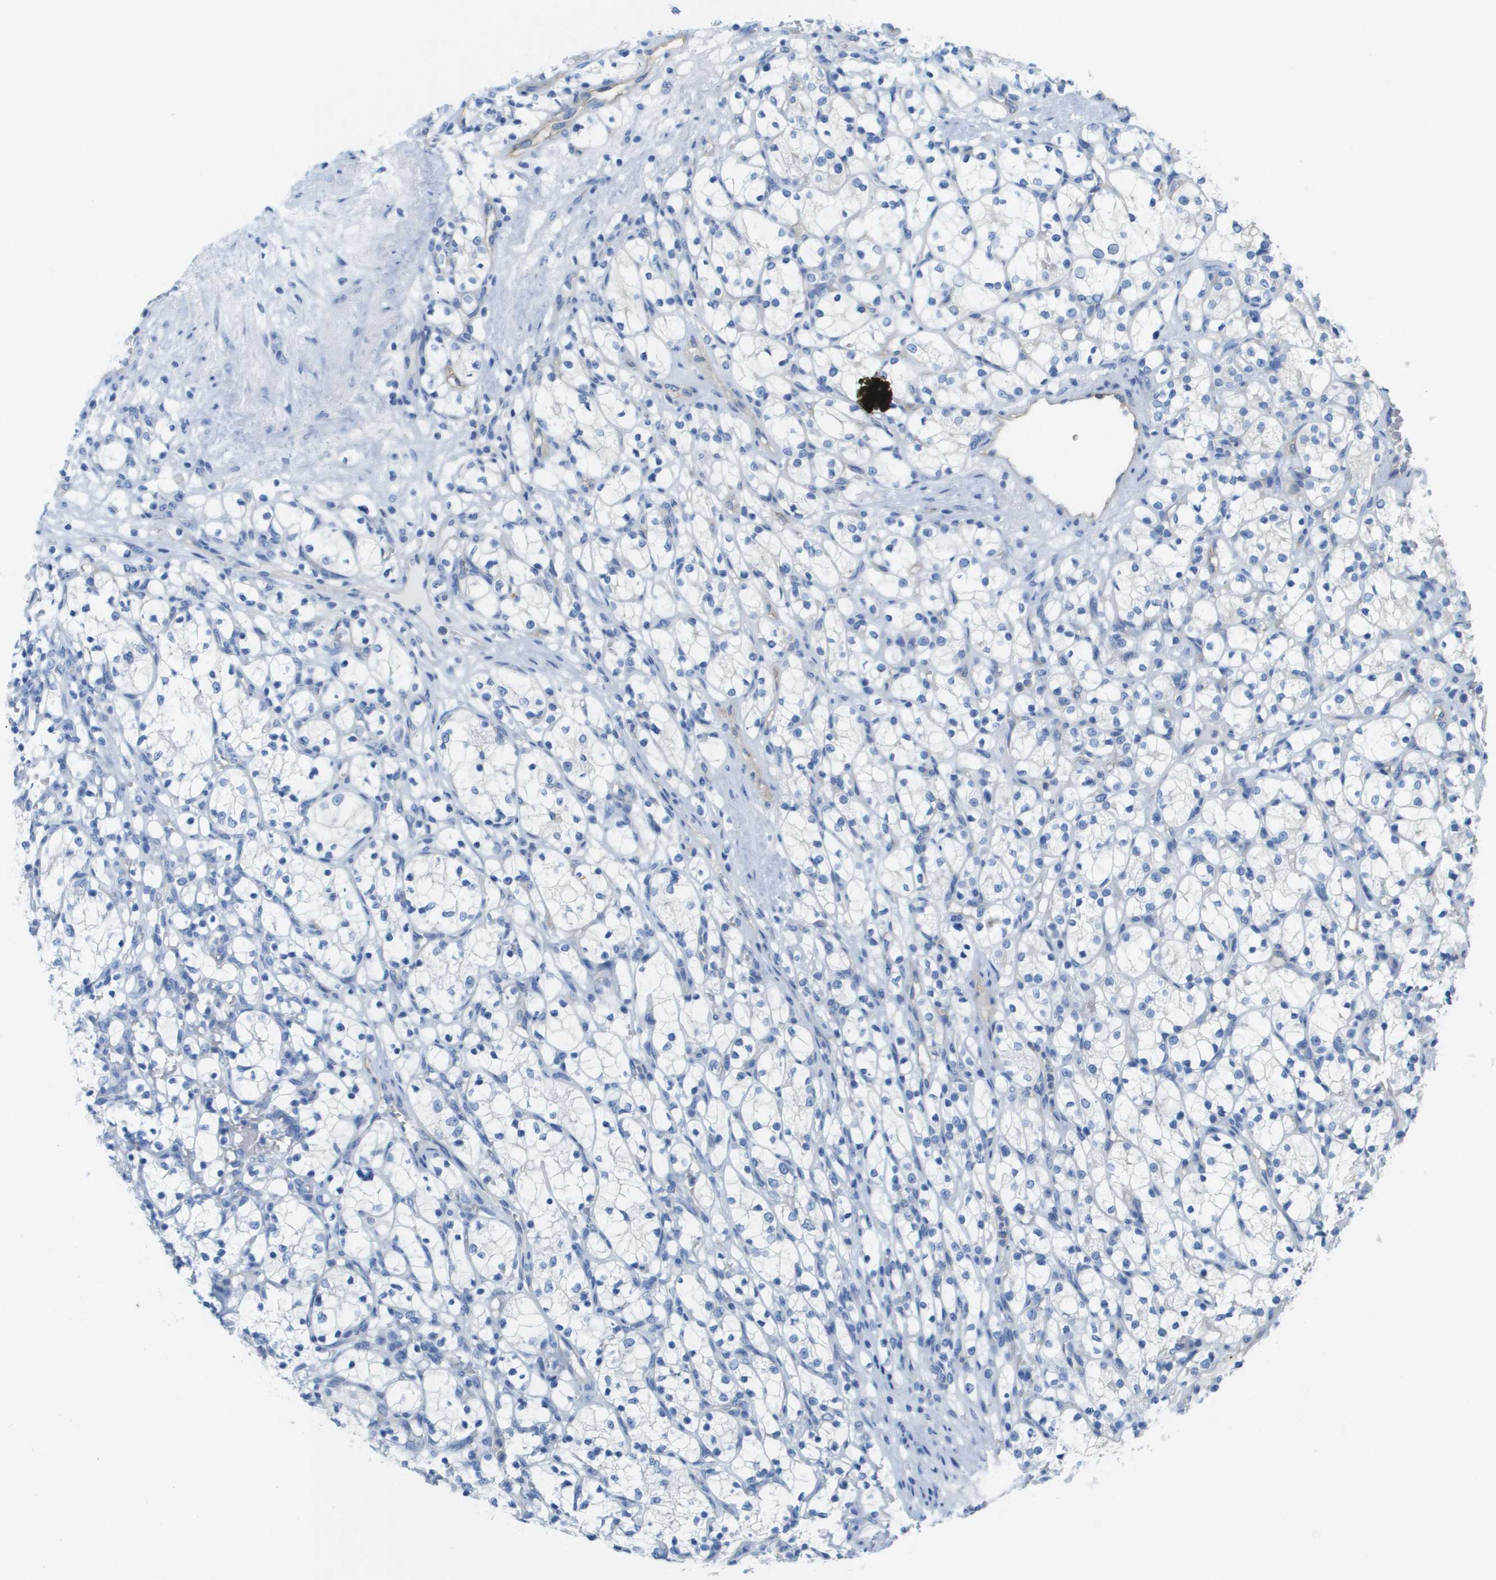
{"staining": {"intensity": "negative", "quantity": "none", "location": "none"}, "tissue": "renal cancer", "cell_type": "Tumor cells", "image_type": "cancer", "snomed": [{"axis": "morphology", "description": "Adenocarcinoma, NOS"}, {"axis": "topography", "description": "Kidney"}], "caption": "Tumor cells are negative for protein expression in human renal adenocarcinoma. Brightfield microscopy of IHC stained with DAB (brown) and hematoxylin (blue), captured at high magnification.", "gene": "CD46", "patient": {"sex": "female", "age": 69}}